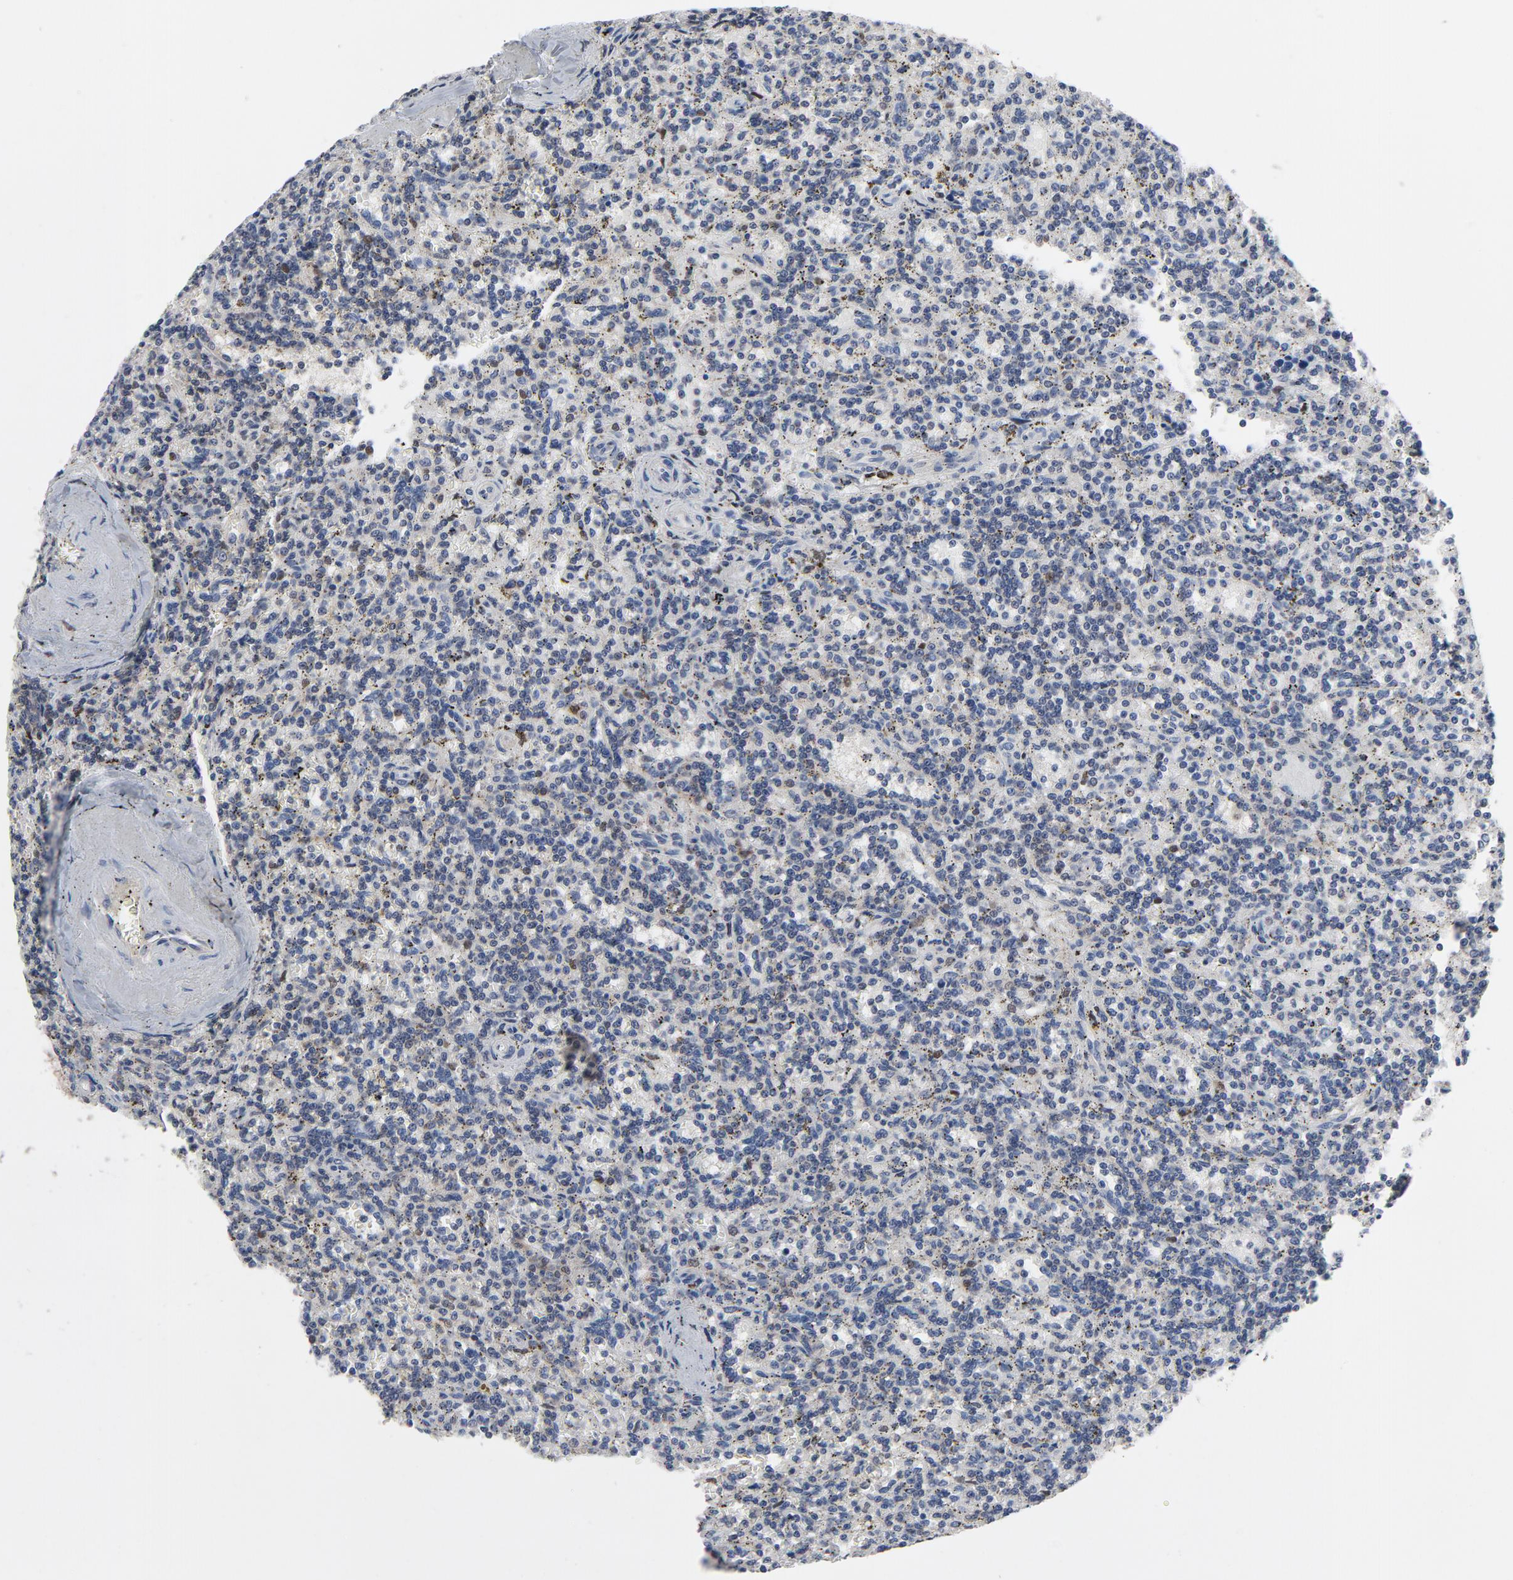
{"staining": {"intensity": "negative", "quantity": "none", "location": "none"}, "tissue": "lymphoma", "cell_type": "Tumor cells", "image_type": "cancer", "snomed": [{"axis": "morphology", "description": "Malignant lymphoma, non-Hodgkin's type, Low grade"}, {"axis": "topography", "description": "Spleen"}], "caption": "Immunohistochemistry image of neoplastic tissue: human lymphoma stained with DAB exhibits no significant protein expression in tumor cells. The staining is performed using DAB (3,3'-diaminobenzidine) brown chromogen with nuclei counter-stained in using hematoxylin.", "gene": "NFKB1", "patient": {"sex": "male", "age": 73}}